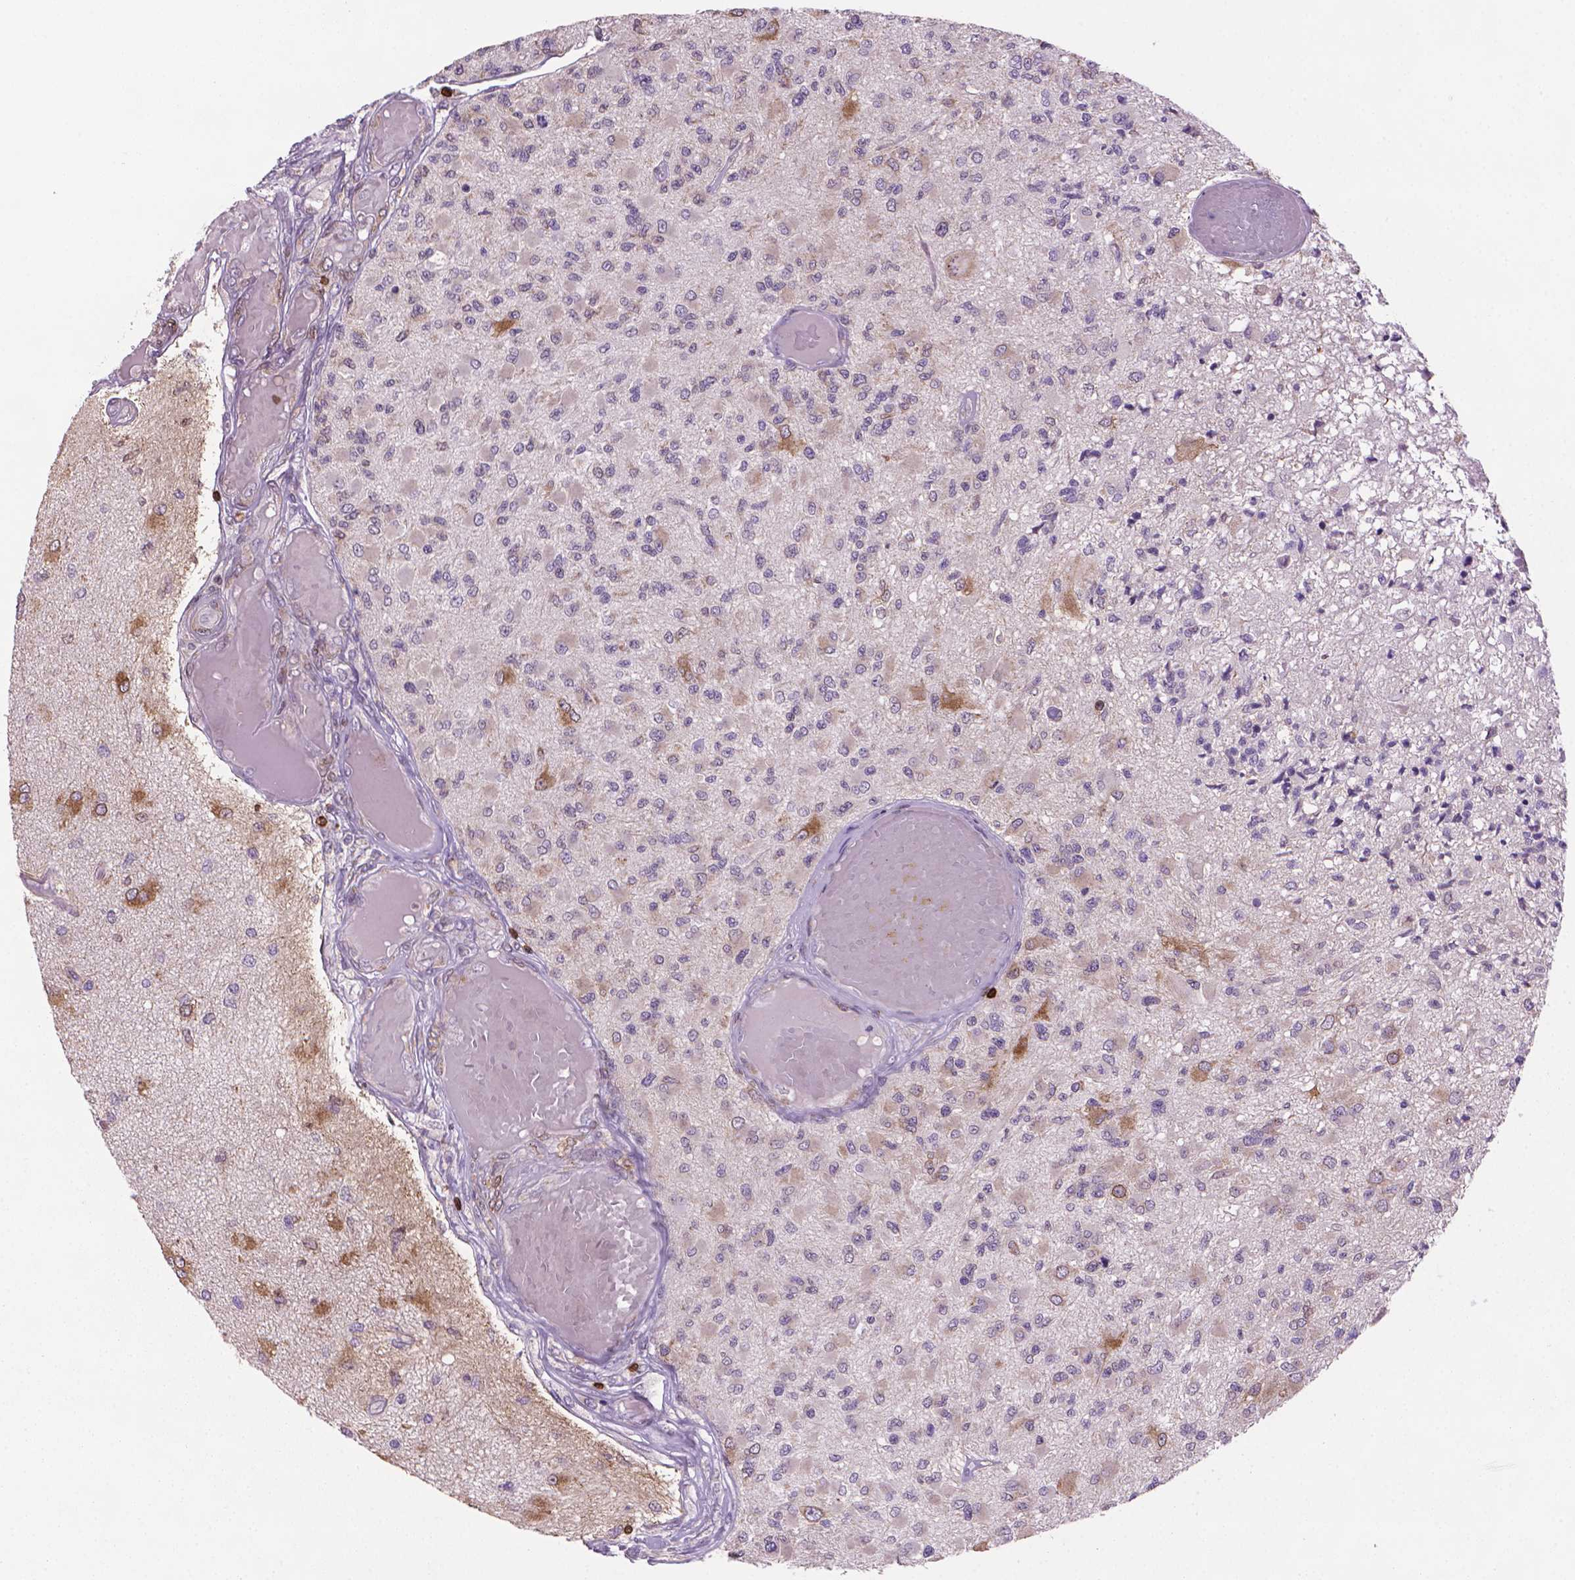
{"staining": {"intensity": "negative", "quantity": "none", "location": "none"}, "tissue": "glioma", "cell_type": "Tumor cells", "image_type": "cancer", "snomed": [{"axis": "morphology", "description": "Glioma, malignant, High grade"}, {"axis": "topography", "description": "Brain"}], "caption": "Immunohistochemistry (IHC) of human glioma displays no positivity in tumor cells. The staining is performed using DAB brown chromogen with nuclei counter-stained in using hematoxylin.", "gene": "BCL2", "patient": {"sex": "female", "age": 63}}